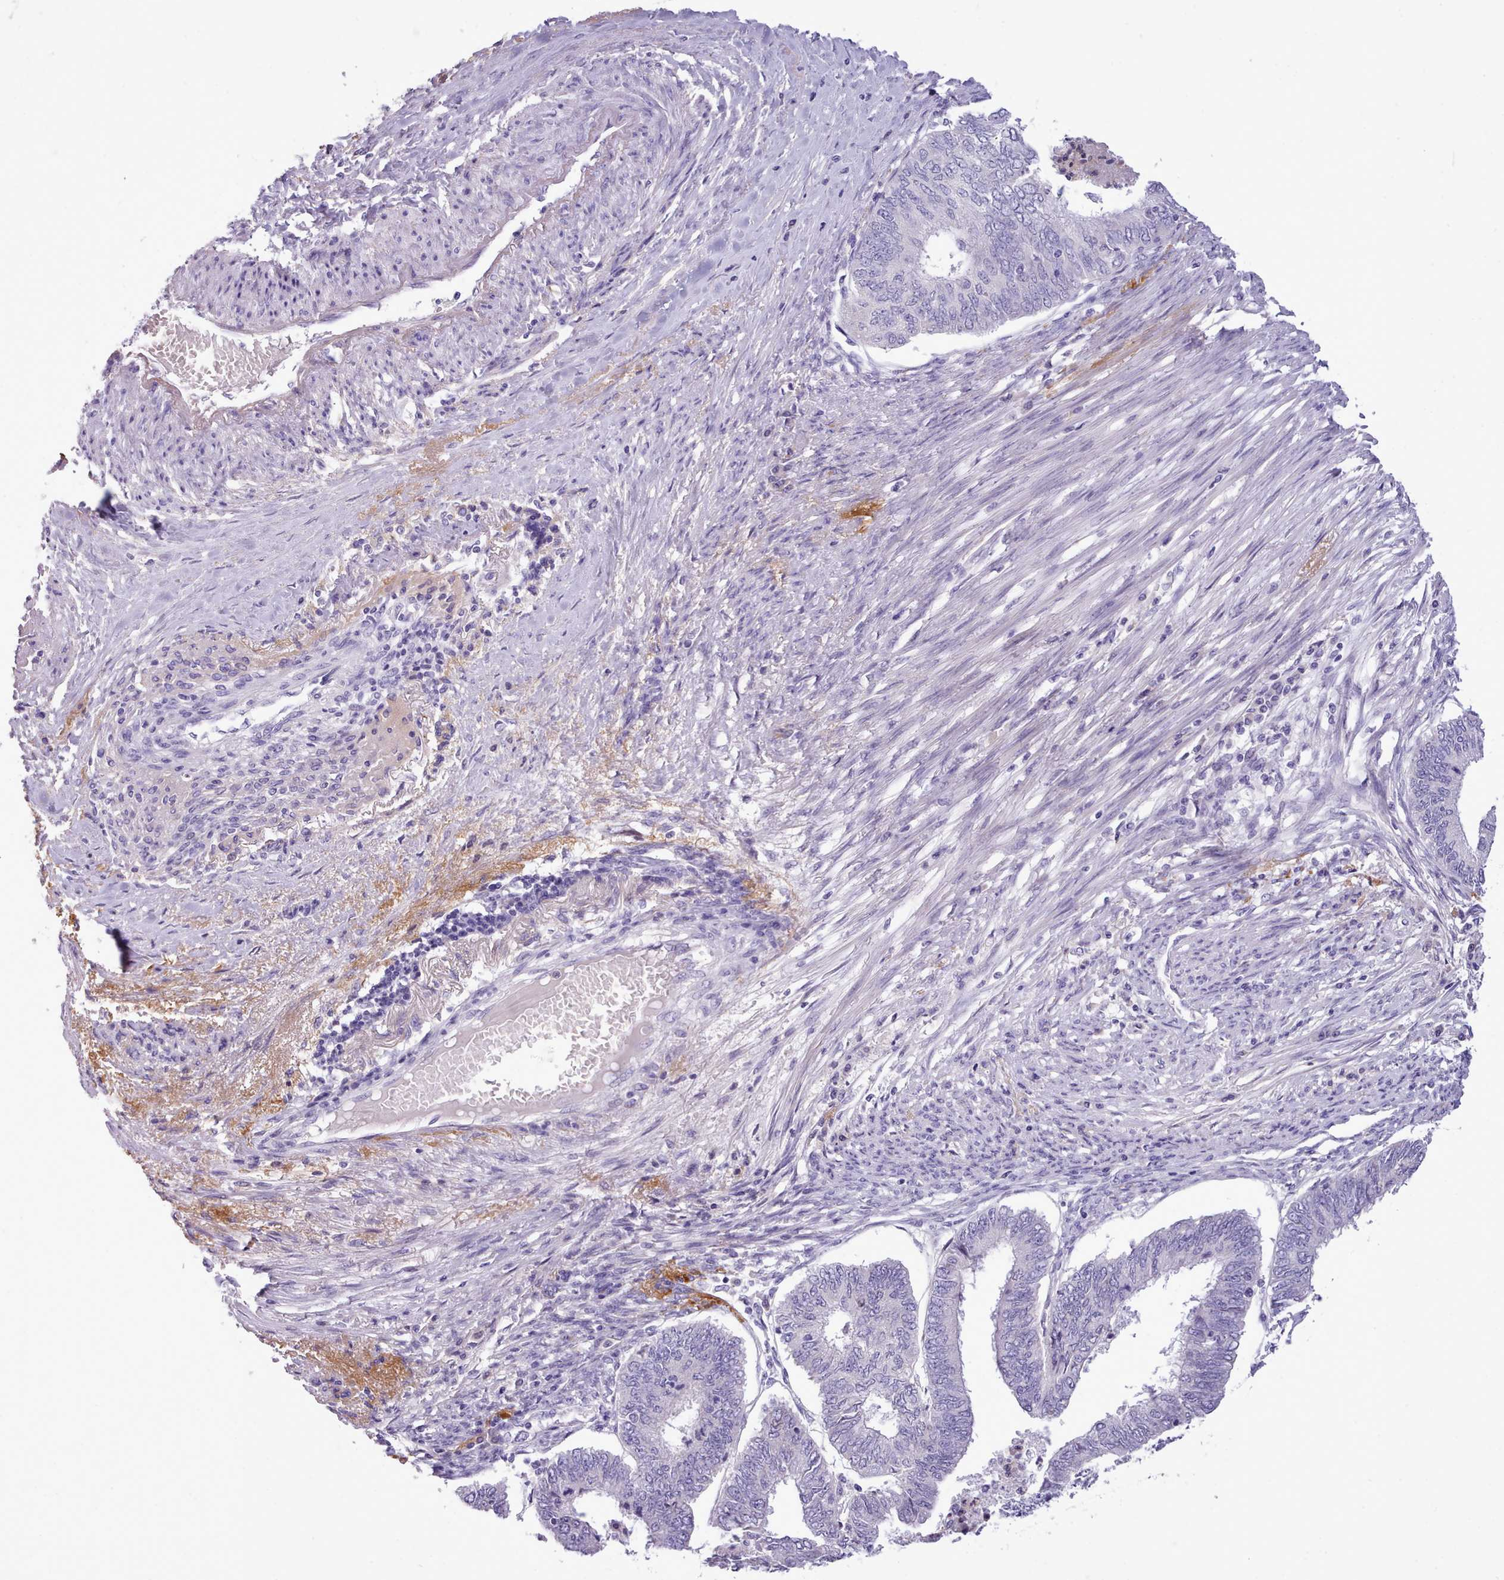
{"staining": {"intensity": "negative", "quantity": "none", "location": "none"}, "tissue": "endometrial cancer", "cell_type": "Tumor cells", "image_type": "cancer", "snomed": [{"axis": "morphology", "description": "Adenocarcinoma, NOS"}, {"axis": "topography", "description": "Endometrium"}], "caption": "Immunohistochemical staining of human endometrial cancer displays no significant expression in tumor cells.", "gene": "CYP2A13", "patient": {"sex": "female", "age": 68}}